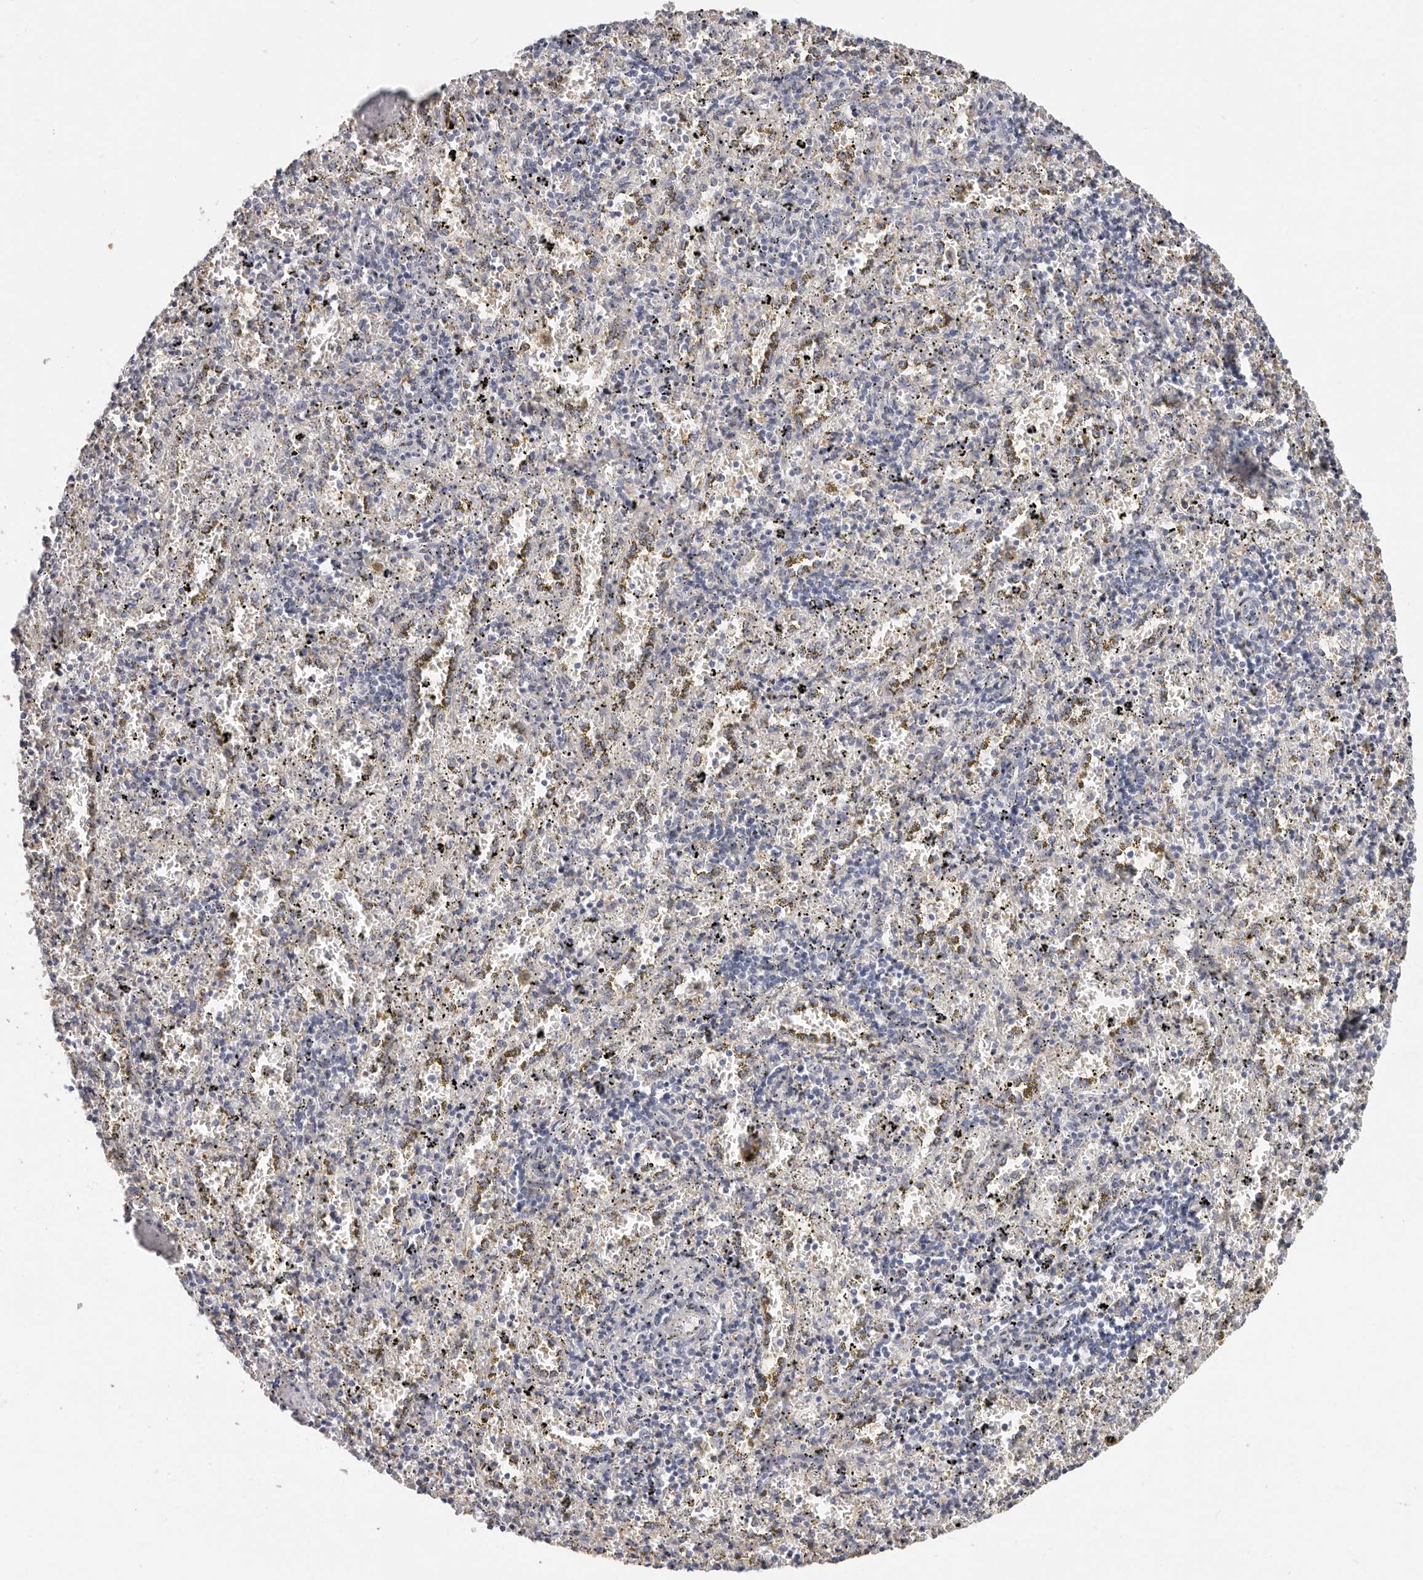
{"staining": {"intensity": "negative", "quantity": "none", "location": "none"}, "tissue": "spleen", "cell_type": "Cells in red pulp", "image_type": "normal", "snomed": [{"axis": "morphology", "description": "Normal tissue, NOS"}, {"axis": "topography", "description": "Spleen"}], "caption": "The histopathology image displays no significant expression in cells in red pulp of spleen.", "gene": "TMEM63B", "patient": {"sex": "male", "age": 11}}